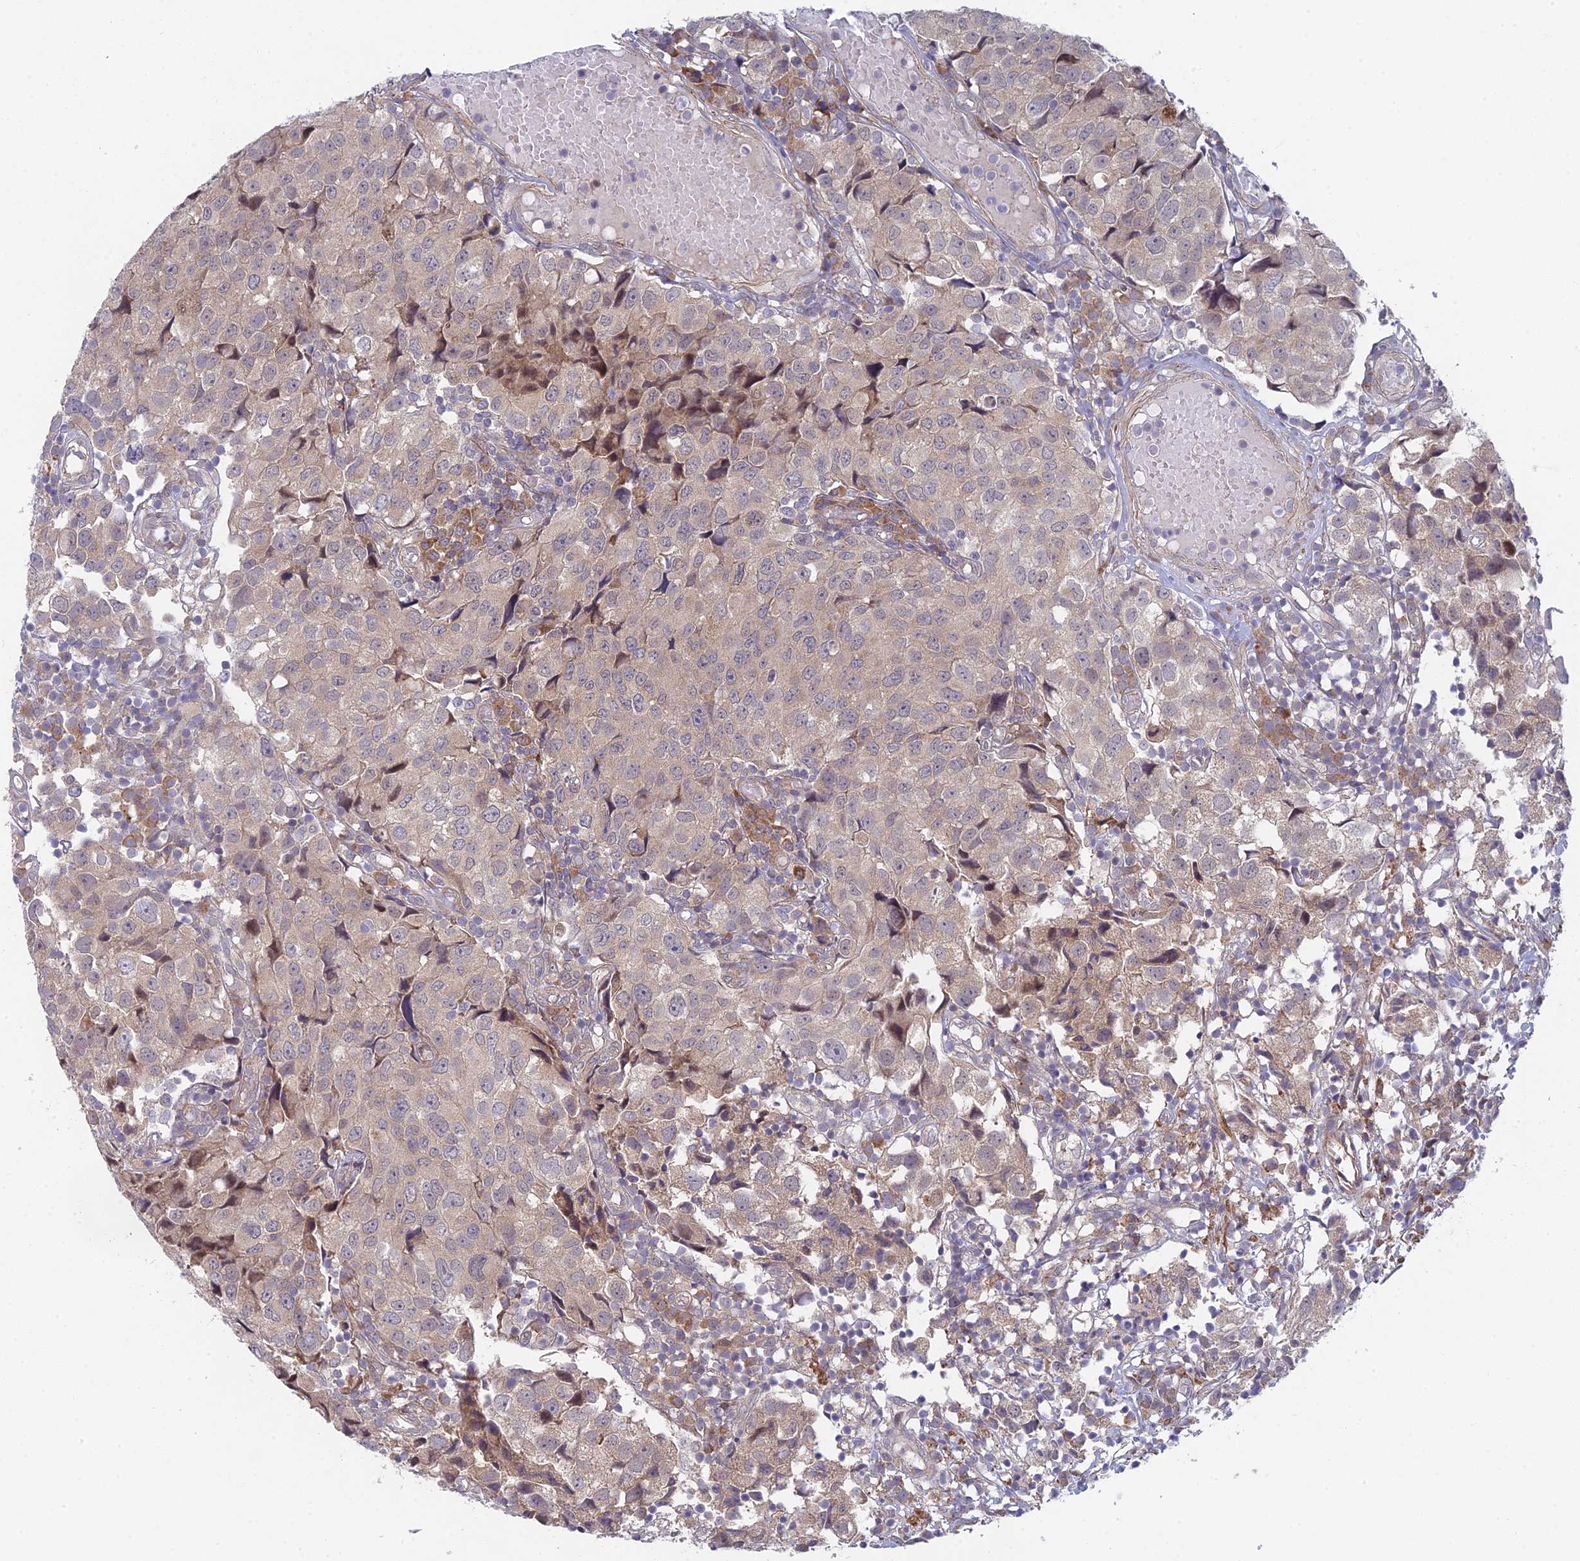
{"staining": {"intensity": "weak", "quantity": "<25%", "location": "cytoplasmic/membranous"}, "tissue": "urothelial cancer", "cell_type": "Tumor cells", "image_type": "cancer", "snomed": [{"axis": "morphology", "description": "Urothelial carcinoma, High grade"}, {"axis": "topography", "description": "Urinary bladder"}], "caption": "High power microscopy micrograph of an immunohistochemistry (IHC) photomicrograph of urothelial carcinoma (high-grade), revealing no significant staining in tumor cells.", "gene": "INCA1", "patient": {"sex": "female", "age": 75}}